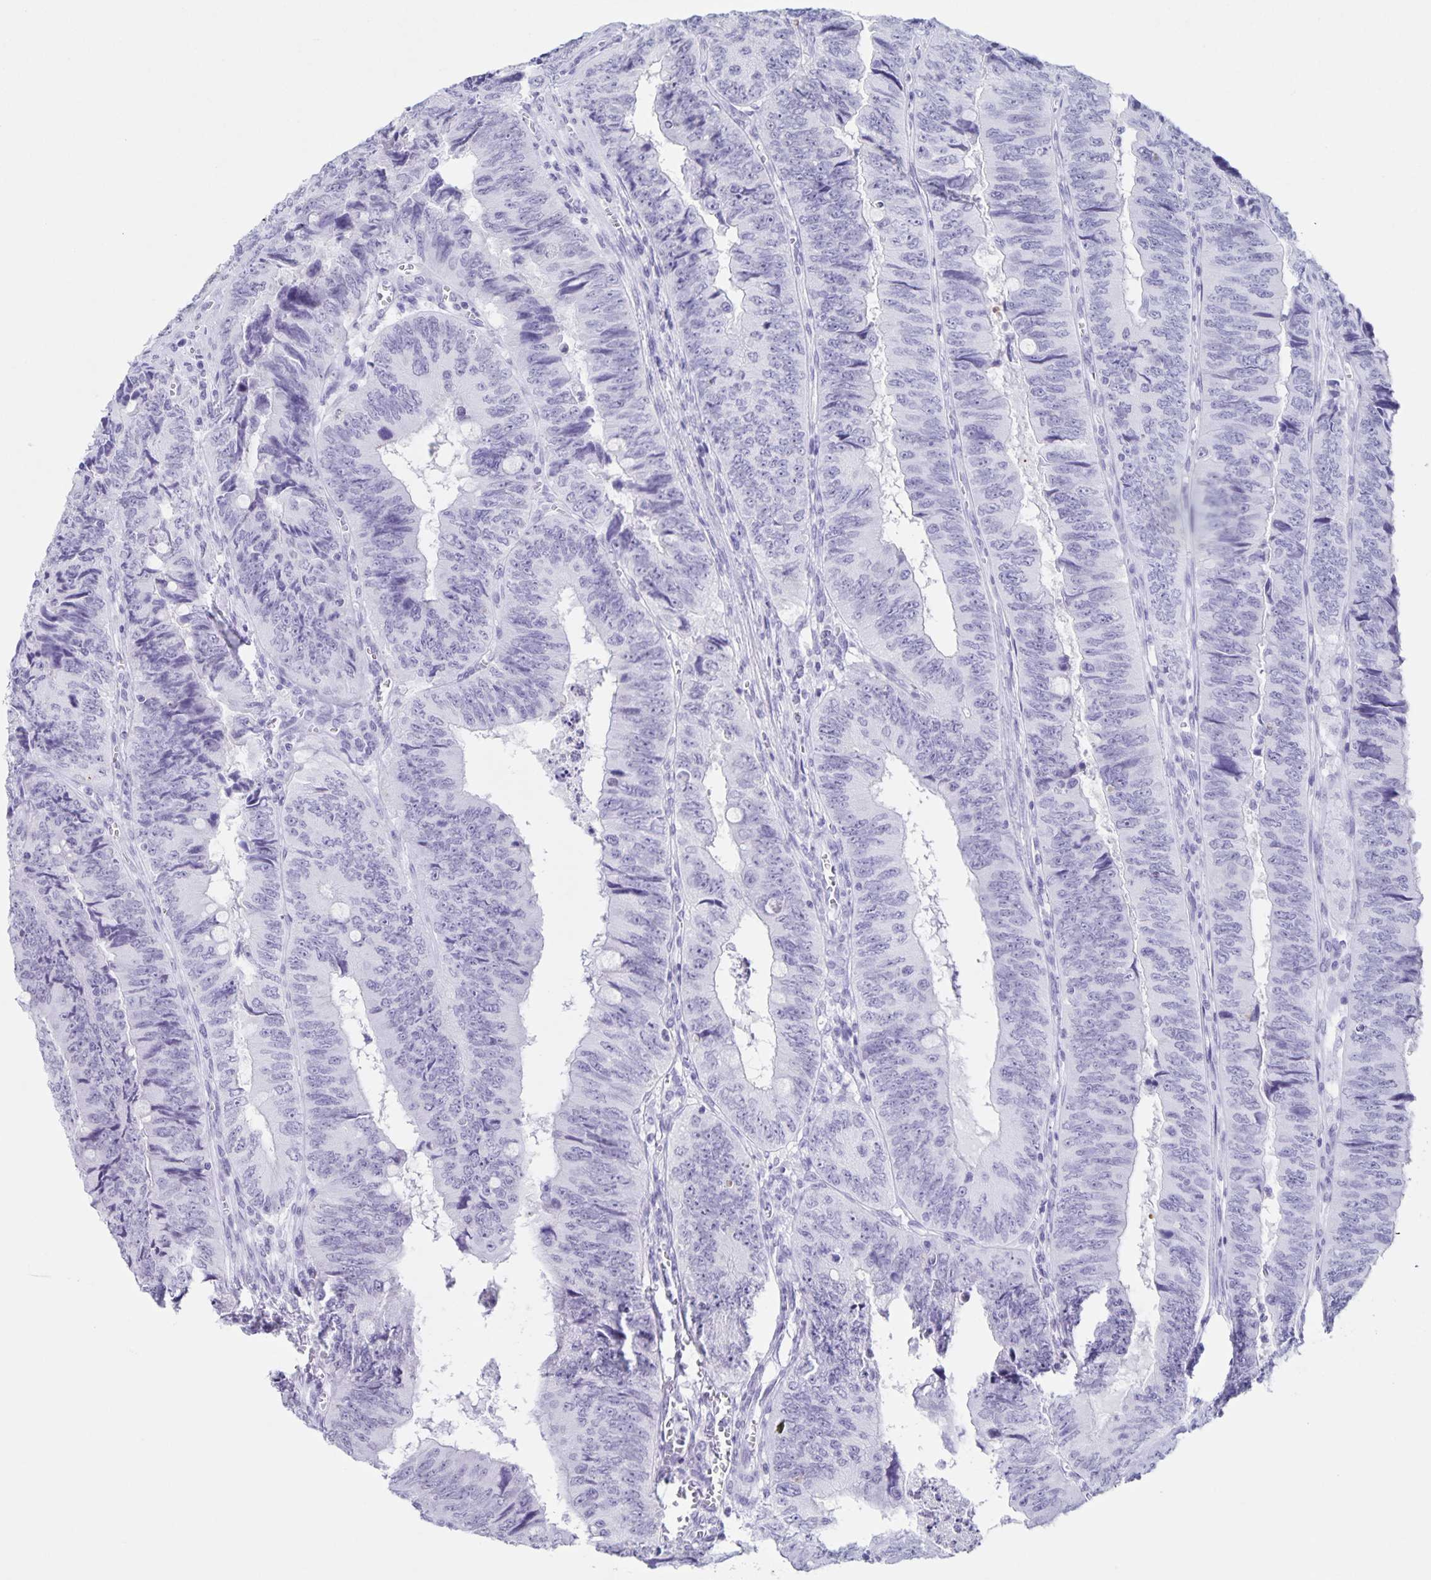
{"staining": {"intensity": "negative", "quantity": "none", "location": "none"}, "tissue": "colorectal cancer", "cell_type": "Tumor cells", "image_type": "cancer", "snomed": [{"axis": "morphology", "description": "Adenocarcinoma, NOS"}, {"axis": "topography", "description": "Colon"}], "caption": "Protein analysis of adenocarcinoma (colorectal) displays no significant expression in tumor cells.", "gene": "LCE6A", "patient": {"sex": "female", "age": 84}}